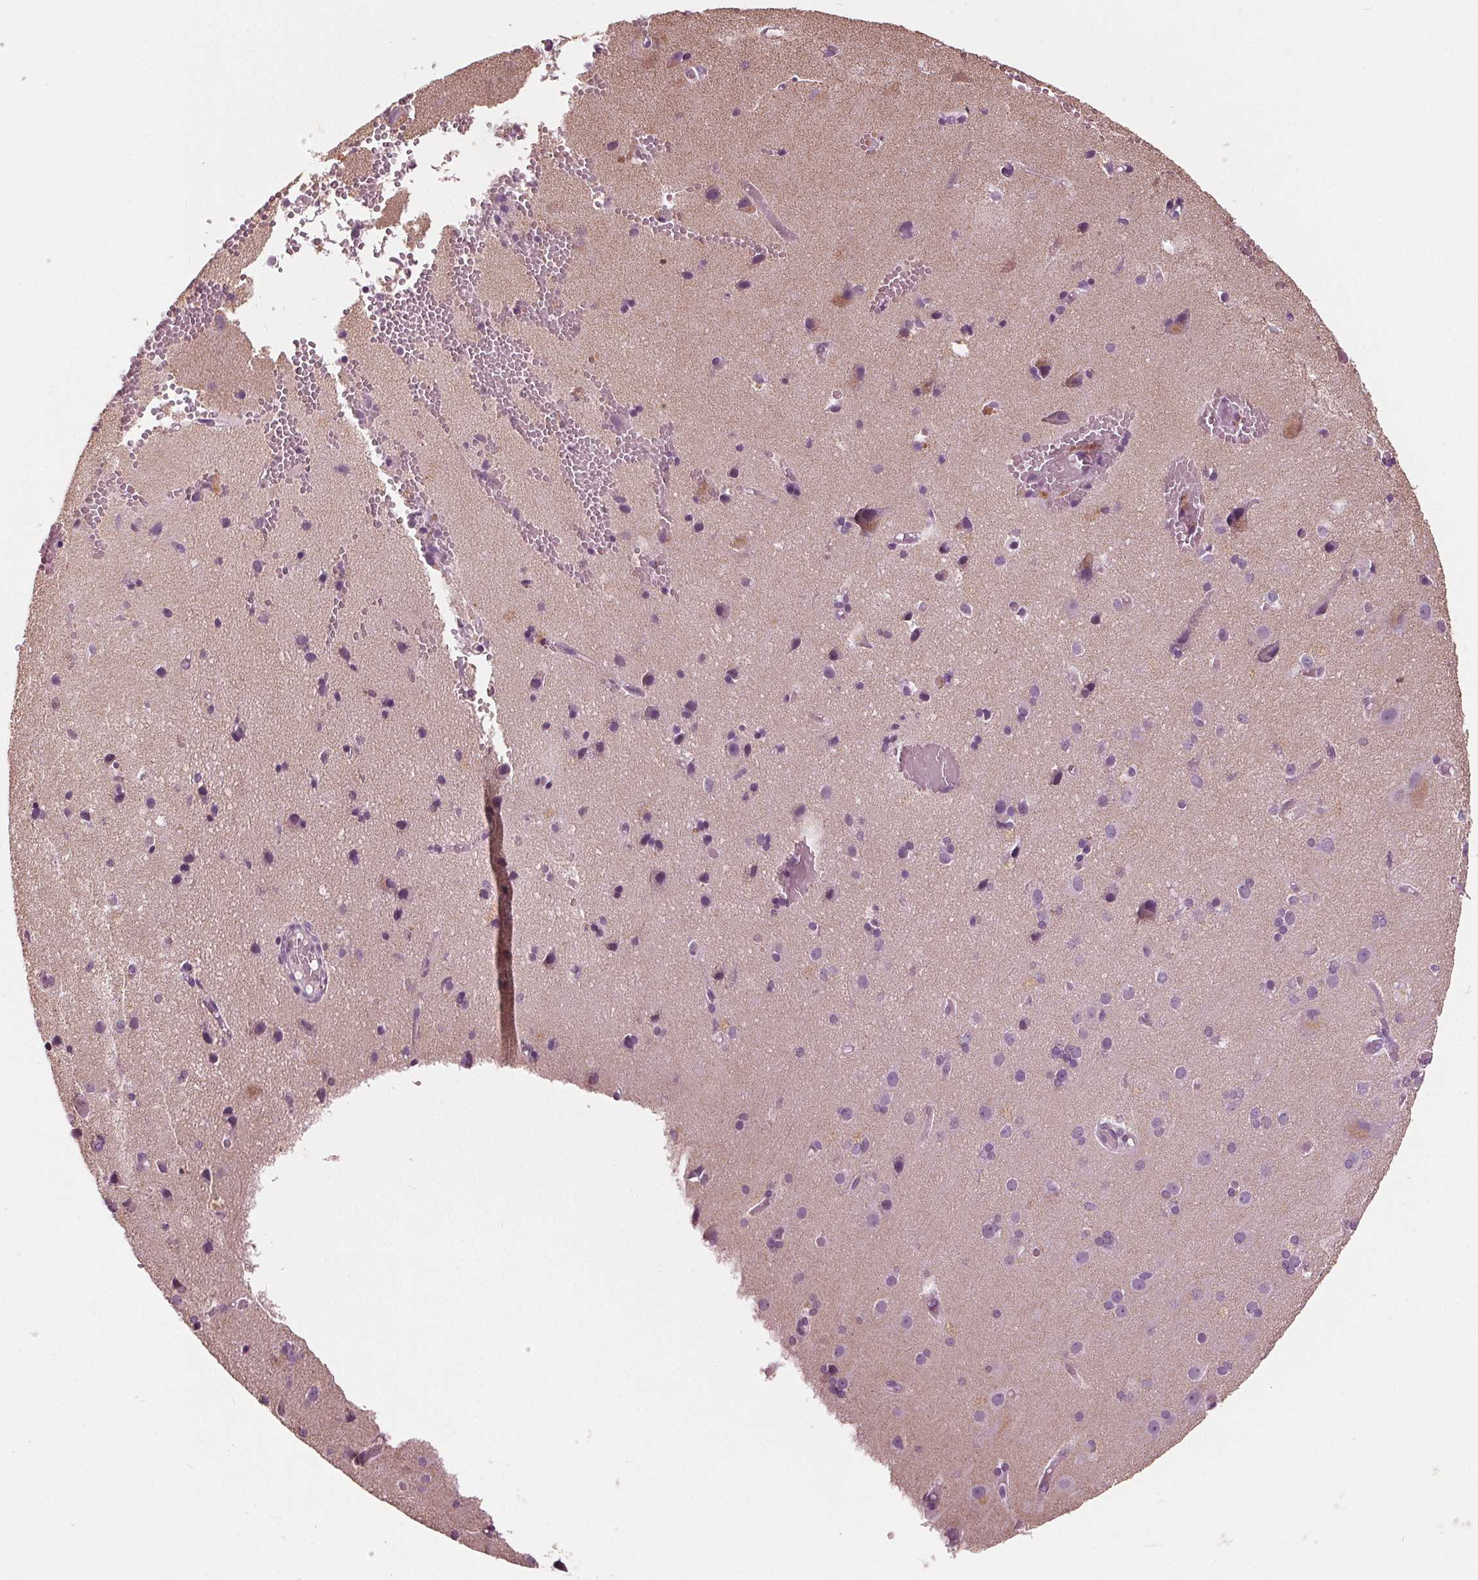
{"staining": {"intensity": "negative", "quantity": "none", "location": "none"}, "tissue": "cerebral cortex", "cell_type": "Endothelial cells", "image_type": "normal", "snomed": [{"axis": "morphology", "description": "Normal tissue, NOS"}, {"axis": "morphology", "description": "Glioma, malignant, High grade"}, {"axis": "topography", "description": "Cerebral cortex"}], "caption": "Photomicrograph shows no protein staining in endothelial cells of benign cerebral cortex. (DAB immunohistochemistry (IHC), high magnification).", "gene": "TKFC", "patient": {"sex": "male", "age": 71}}